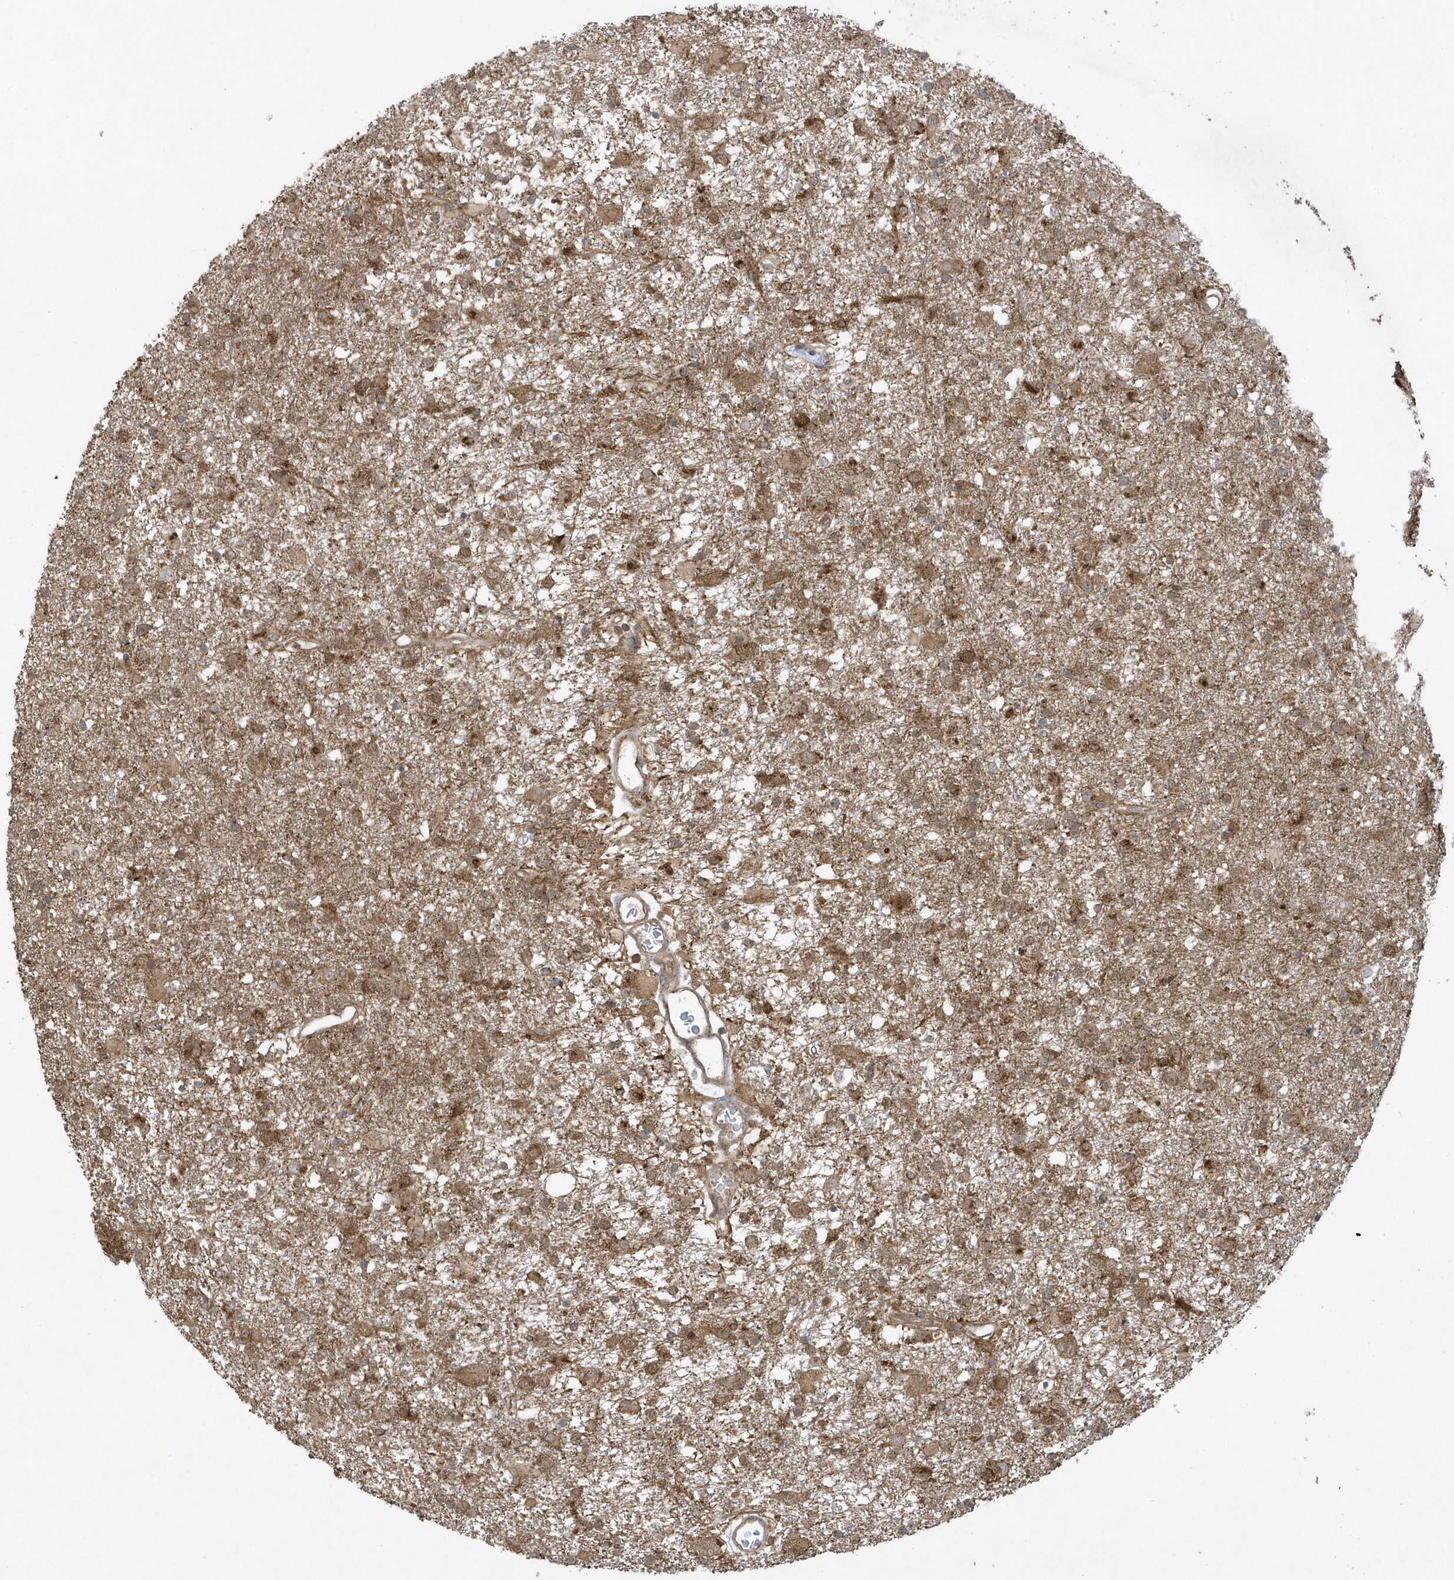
{"staining": {"intensity": "moderate", "quantity": ">75%", "location": "cytoplasmic/membranous"}, "tissue": "glioma", "cell_type": "Tumor cells", "image_type": "cancer", "snomed": [{"axis": "morphology", "description": "Glioma, malignant, Low grade"}, {"axis": "topography", "description": "Brain"}], "caption": "Protein expression analysis of glioma exhibits moderate cytoplasmic/membranous positivity in approximately >75% of tumor cells. (DAB (3,3'-diaminobenzidine) IHC, brown staining for protein, blue staining for nuclei).", "gene": "STAMBP", "patient": {"sex": "male", "age": 65}}